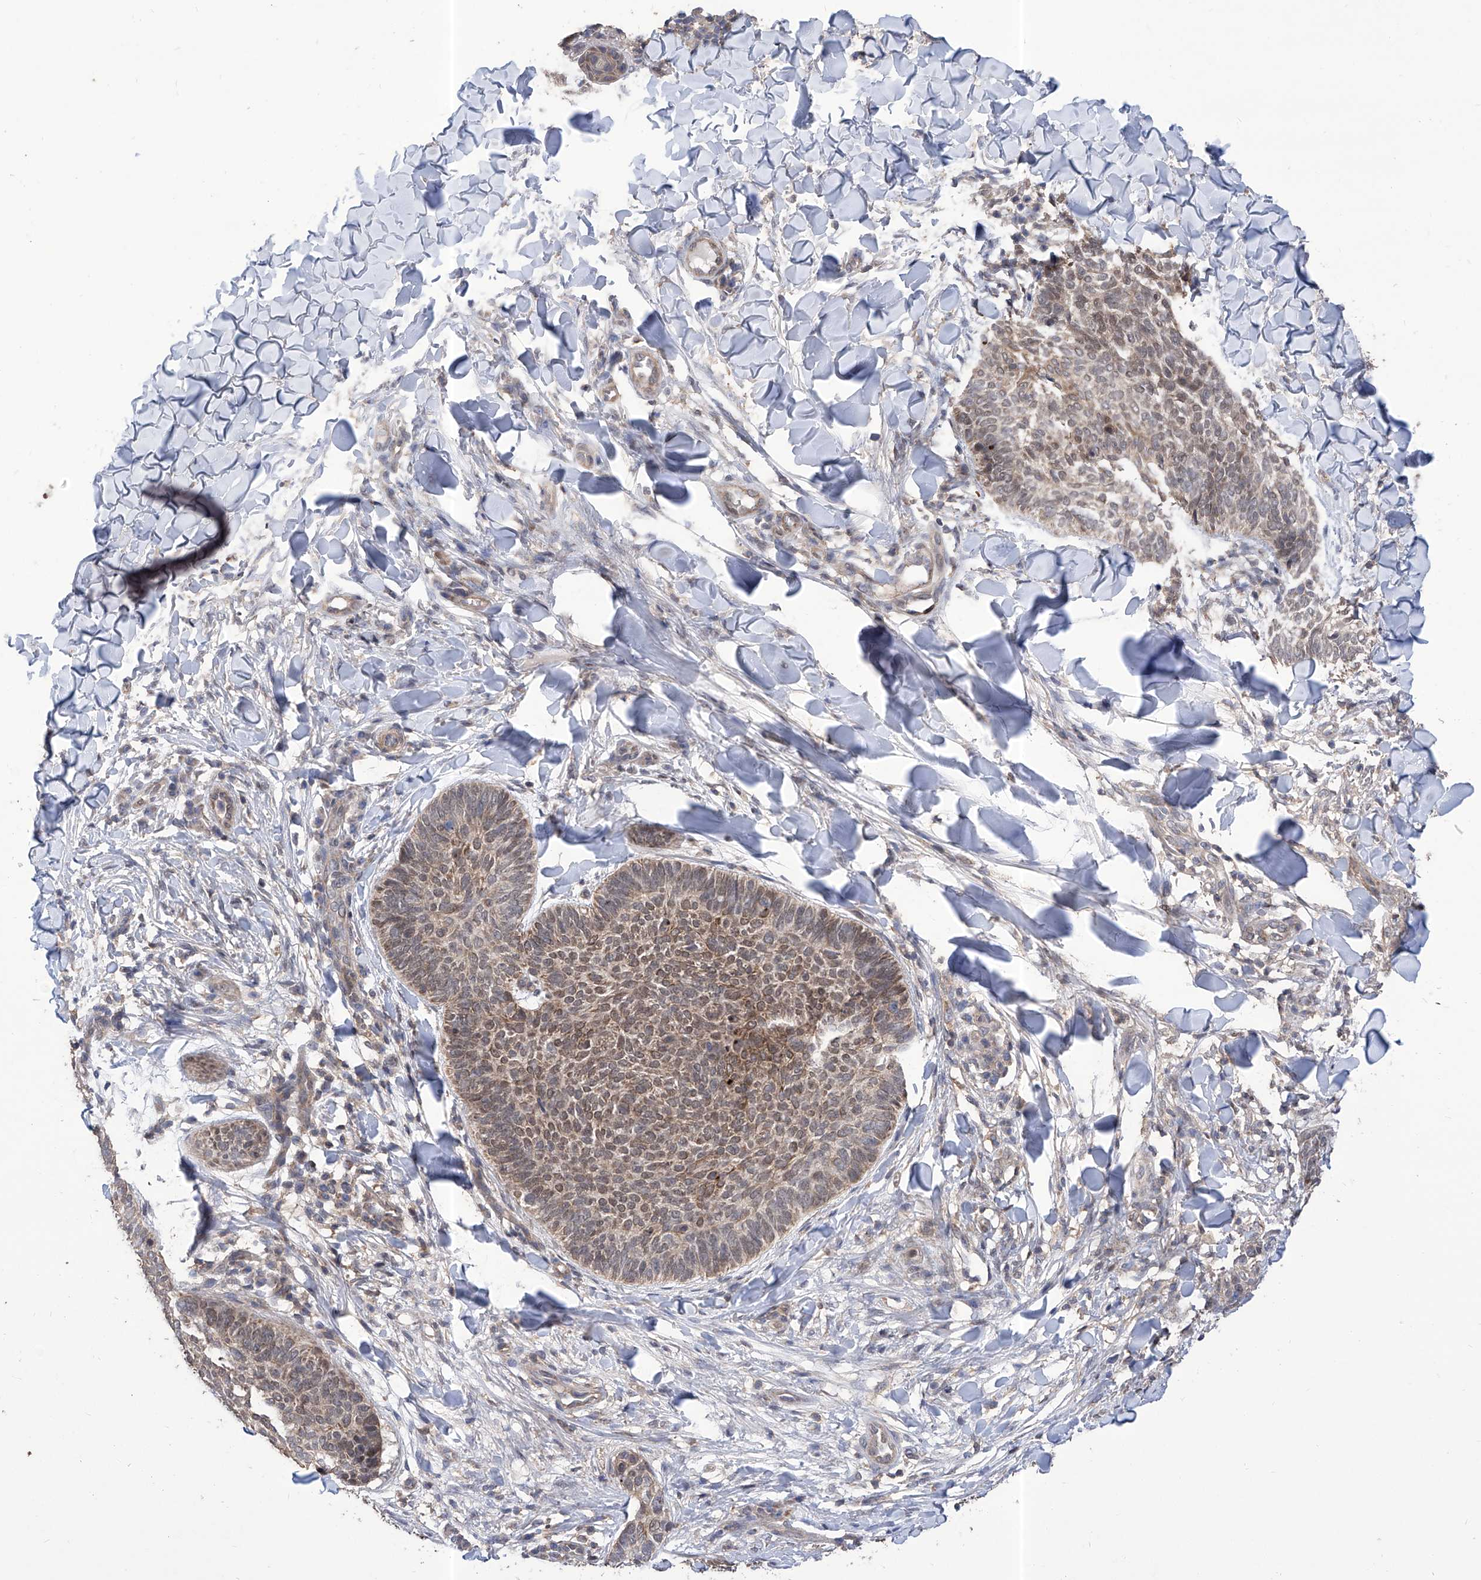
{"staining": {"intensity": "moderate", "quantity": "25%-75%", "location": "cytoplasmic/membranous"}, "tissue": "skin cancer", "cell_type": "Tumor cells", "image_type": "cancer", "snomed": [{"axis": "morphology", "description": "Normal tissue, NOS"}, {"axis": "morphology", "description": "Basal cell carcinoma"}, {"axis": "topography", "description": "Skin"}], "caption": "Immunohistochemistry (IHC) (DAB) staining of human skin cancer displays moderate cytoplasmic/membranous protein expression in approximately 25%-75% of tumor cells. (Brightfield microscopy of DAB IHC at high magnification).", "gene": "KIFC2", "patient": {"sex": "male", "age": 50}}